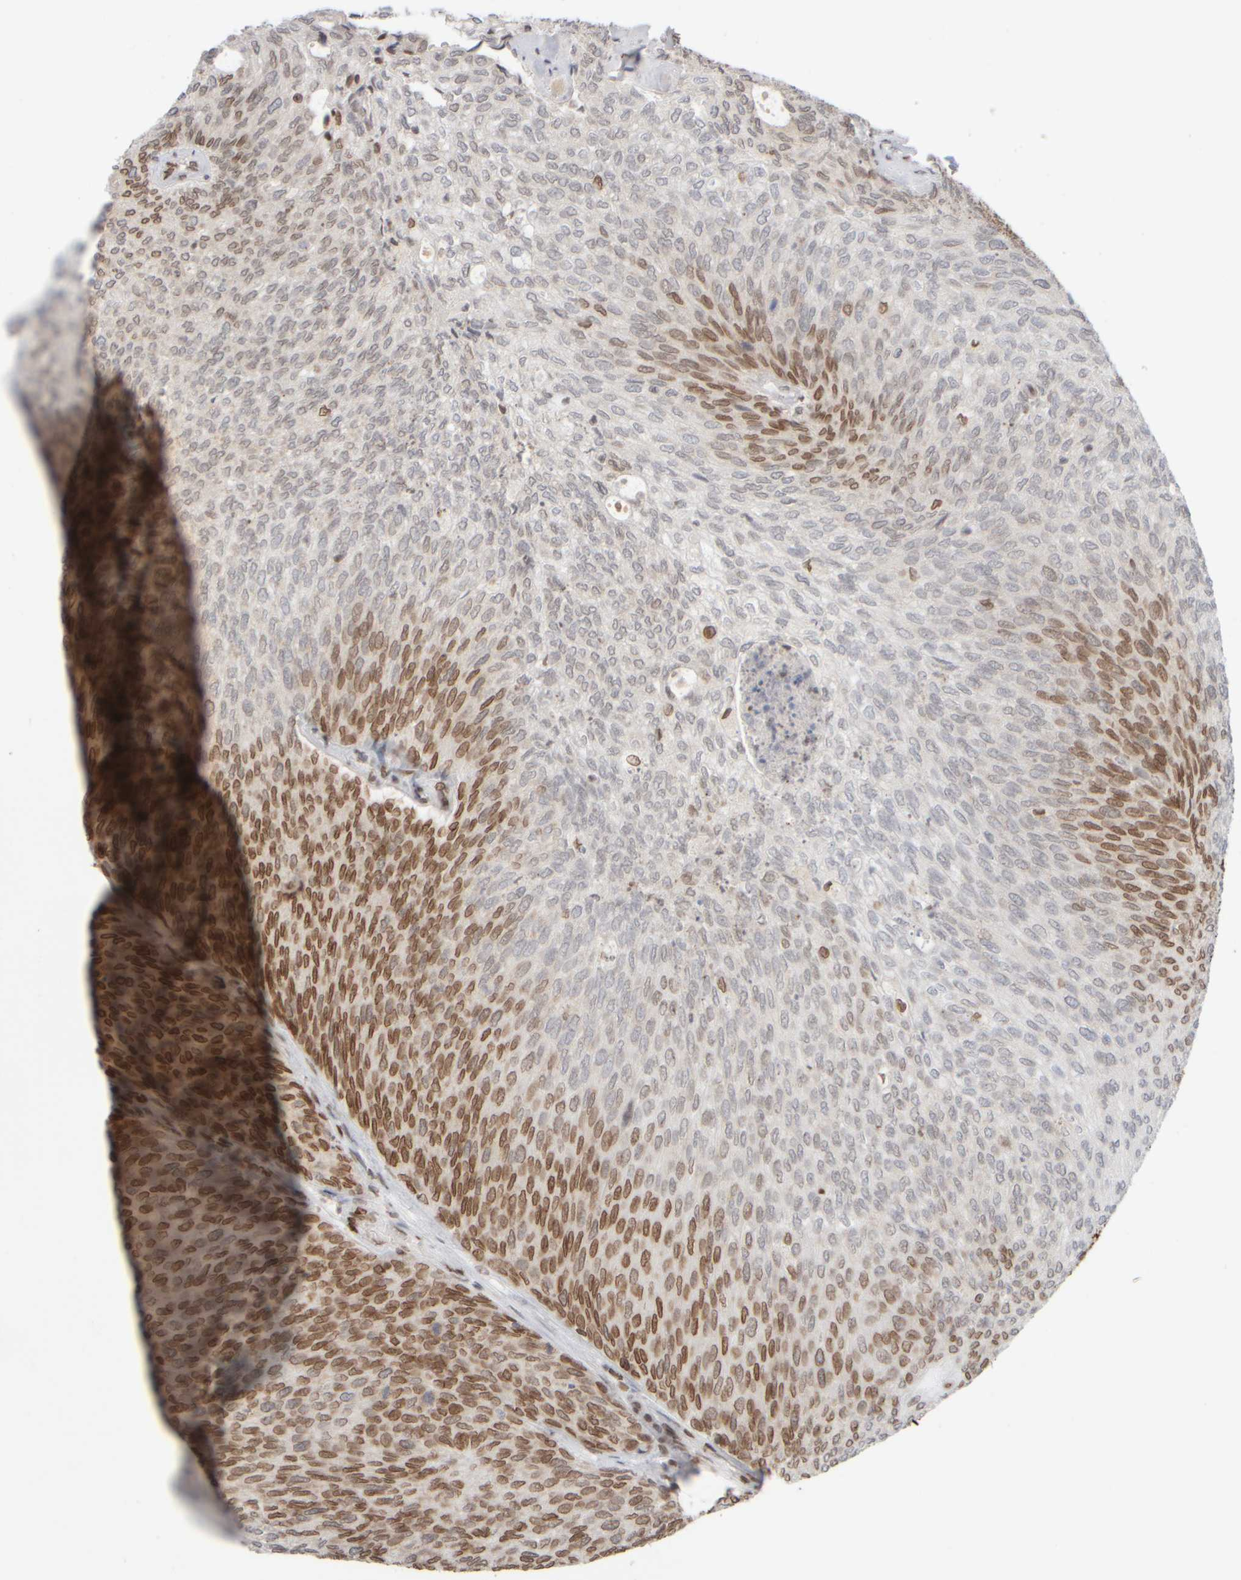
{"staining": {"intensity": "moderate", "quantity": "25%-75%", "location": "cytoplasmic/membranous,nuclear"}, "tissue": "urothelial cancer", "cell_type": "Tumor cells", "image_type": "cancer", "snomed": [{"axis": "morphology", "description": "Urothelial carcinoma, Low grade"}, {"axis": "topography", "description": "Urinary bladder"}], "caption": "Urothelial cancer stained with IHC demonstrates moderate cytoplasmic/membranous and nuclear positivity in about 25%-75% of tumor cells. (Stains: DAB in brown, nuclei in blue, Microscopy: brightfield microscopy at high magnification).", "gene": "ZC3HC1", "patient": {"sex": "female", "age": 79}}